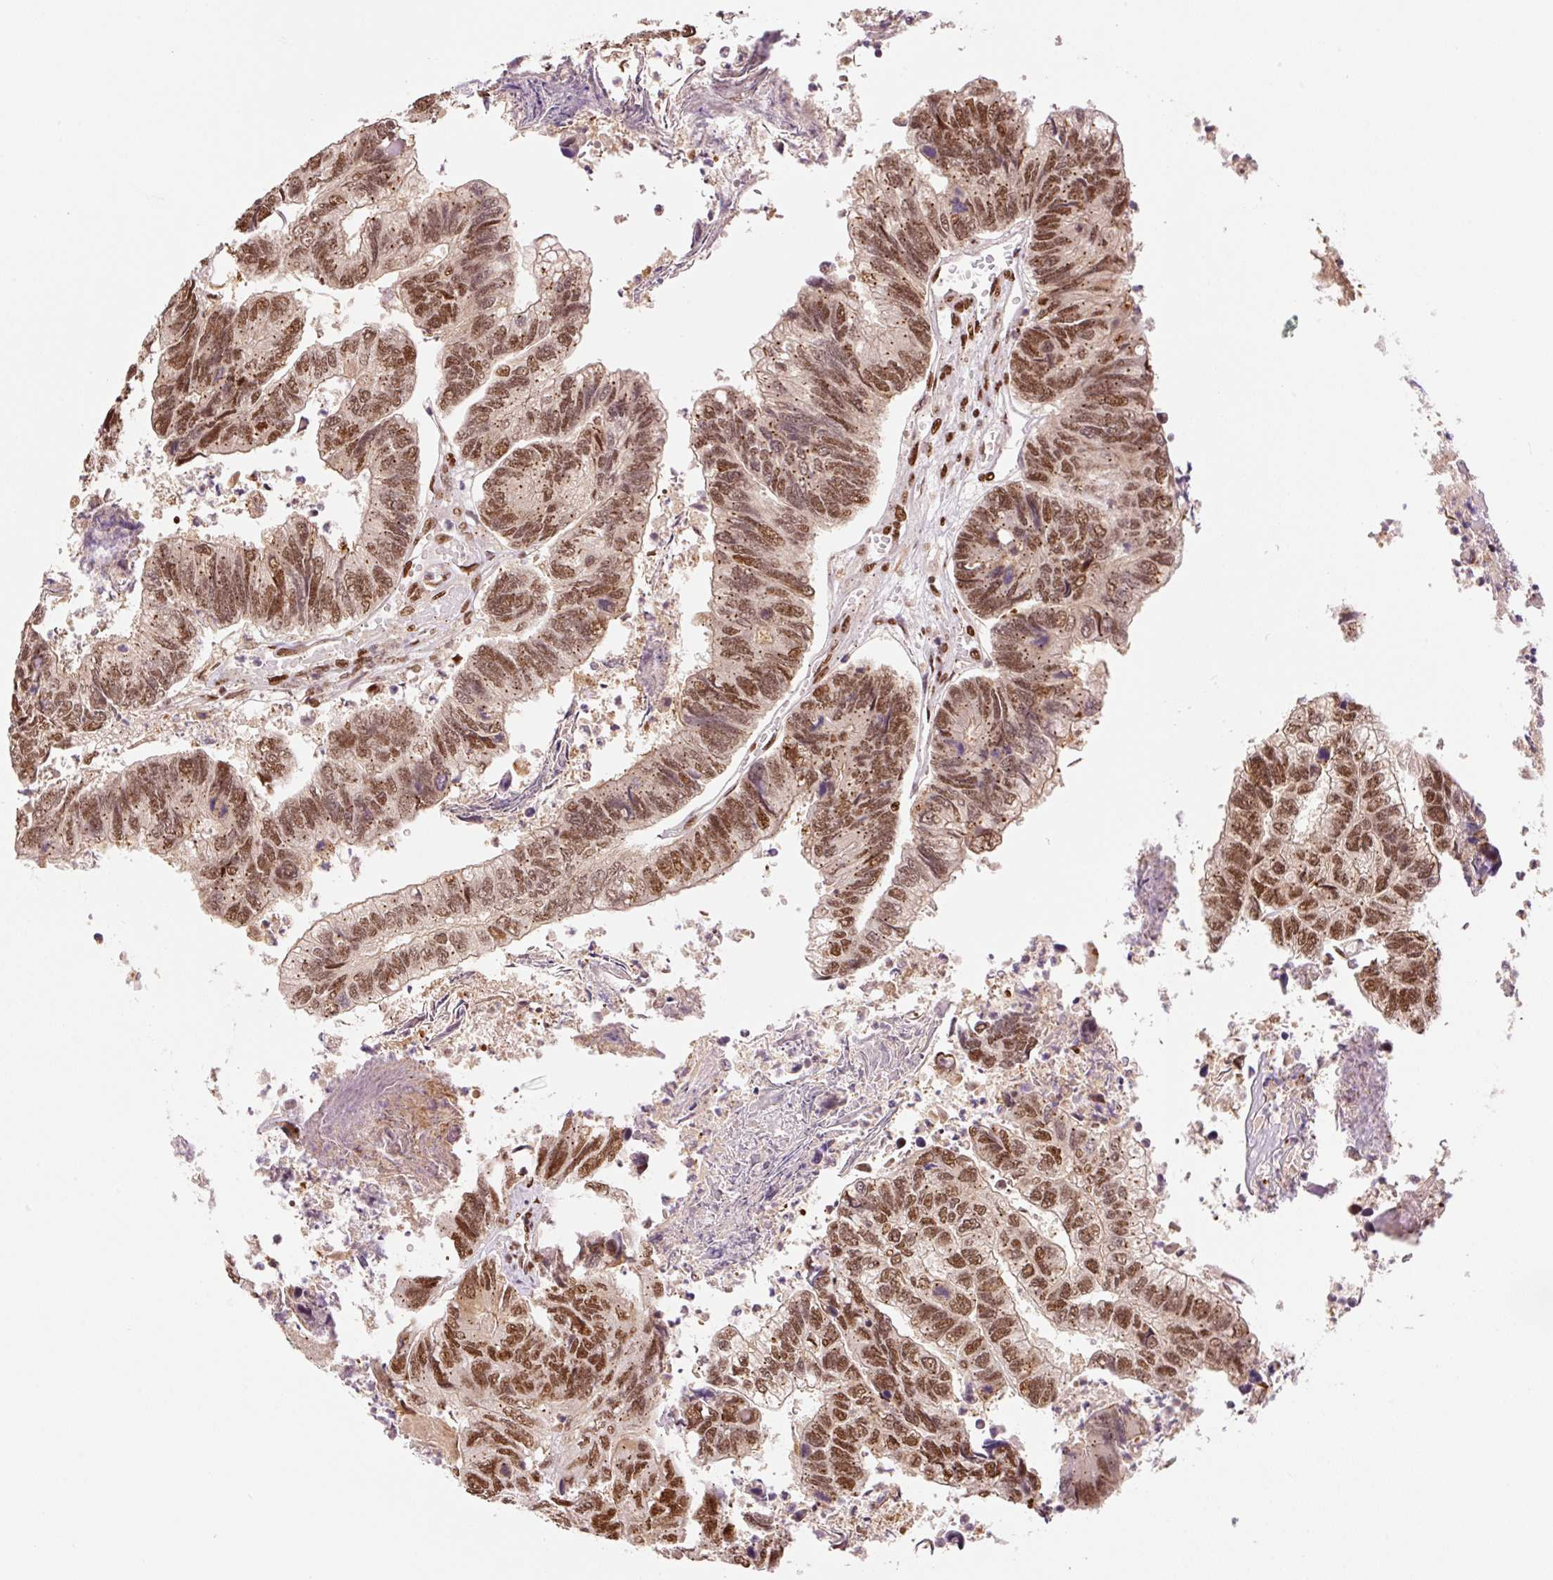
{"staining": {"intensity": "moderate", "quantity": ">75%", "location": "nuclear"}, "tissue": "colorectal cancer", "cell_type": "Tumor cells", "image_type": "cancer", "snomed": [{"axis": "morphology", "description": "Adenocarcinoma, NOS"}, {"axis": "topography", "description": "Colon"}], "caption": "DAB immunohistochemical staining of human colorectal adenocarcinoma demonstrates moderate nuclear protein staining in approximately >75% of tumor cells. The protein of interest is stained brown, and the nuclei are stained in blue (DAB (3,3'-diaminobenzidine) IHC with brightfield microscopy, high magnification).", "gene": "GPR139", "patient": {"sex": "female", "age": 67}}